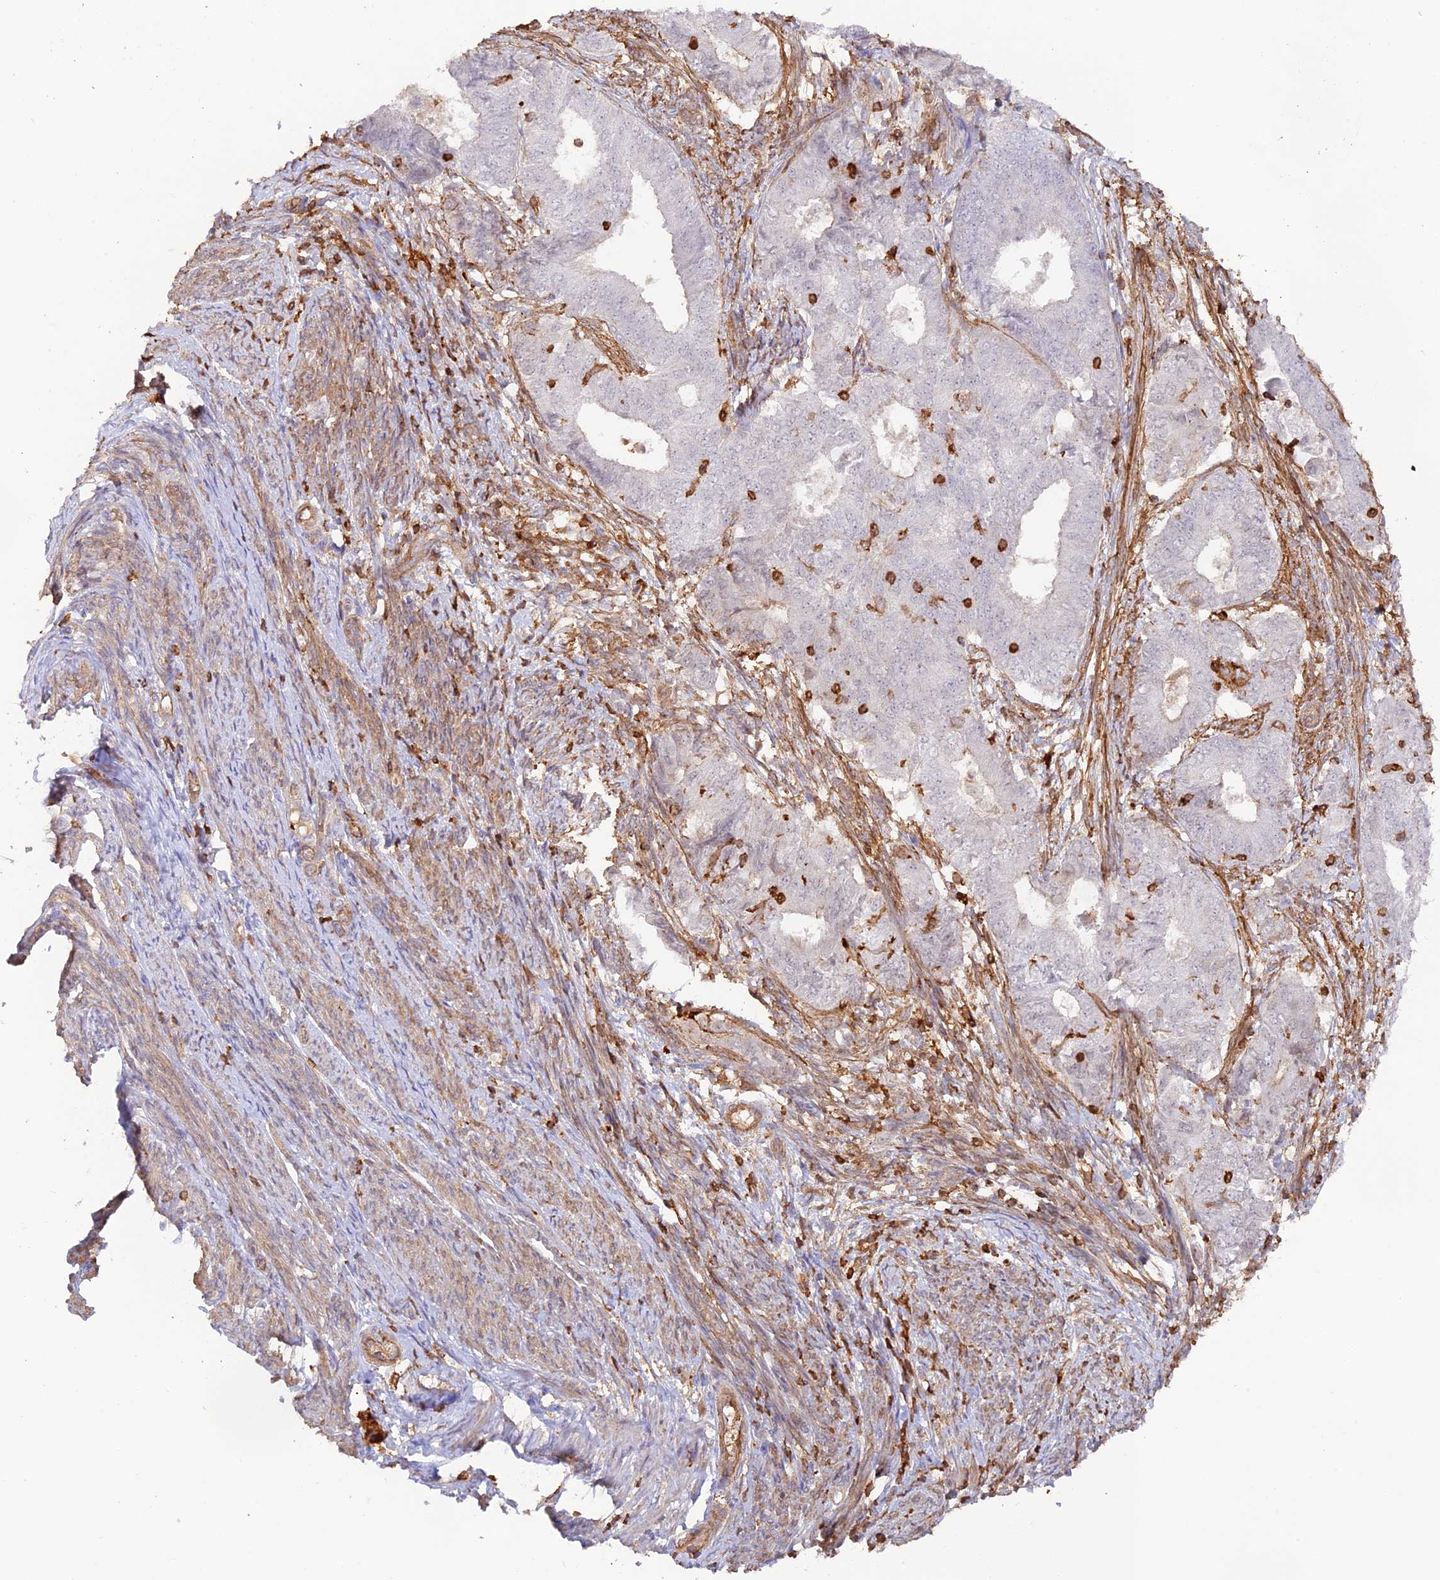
{"staining": {"intensity": "negative", "quantity": "none", "location": "none"}, "tissue": "endometrial cancer", "cell_type": "Tumor cells", "image_type": "cancer", "snomed": [{"axis": "morphology", "description": "Adenocarcinoma, NOS"}, {"axis": "topography", "description": "Endometrium"}], "caption": "Tumor cells are negative for protein expression in human endometrial cancer (adenocarcinoma).", "gene": "DENND1C", "patient": {"sex": "female", "age": 62}}